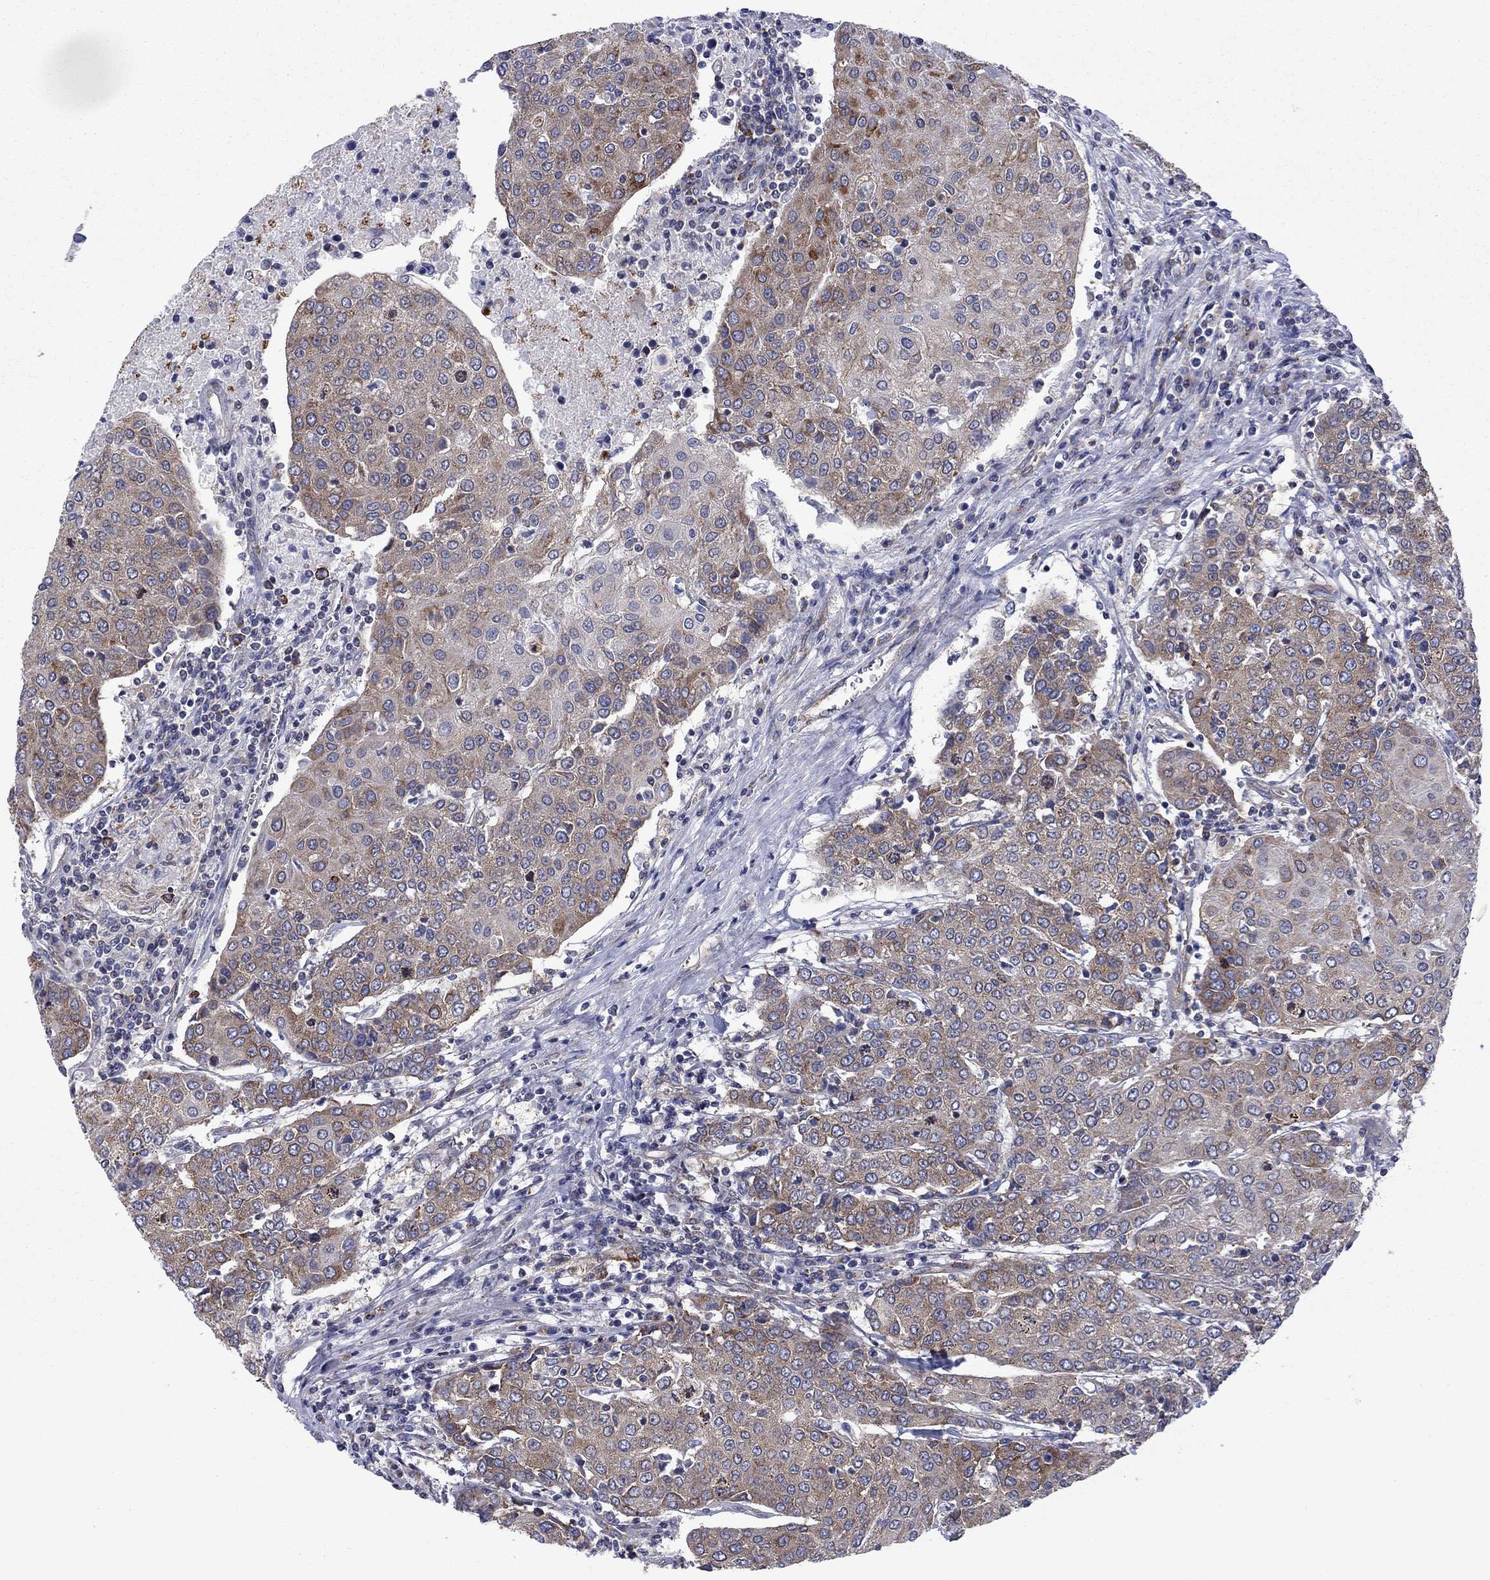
{"staining": {"intensity": "weak", "quantity": ">75%", "location": "cytoplasmic/membranous"}, "tissue": "urothelial cancer", "cell_type": "Tumor cells", "image_type": "cancer", "snomed": [{"axis": "morphology", "description": "Urothelial carcinoma, High grade"}, {"axis": "topography", "description": "Urinary bladder"}], "caption": "Urothelial carcinoma (high-grade) stained with IHC reveals weak cytoplasmic/membranous expression in approximately >75% of tumor cells. The staining was performed using DAB to visualize the protein expression in brown, while the nuclei were stained in blue with hematoxylin (Magnification: 20x).", "gene": "GPR155", "patient": {"sex": "female", "age": 85}}